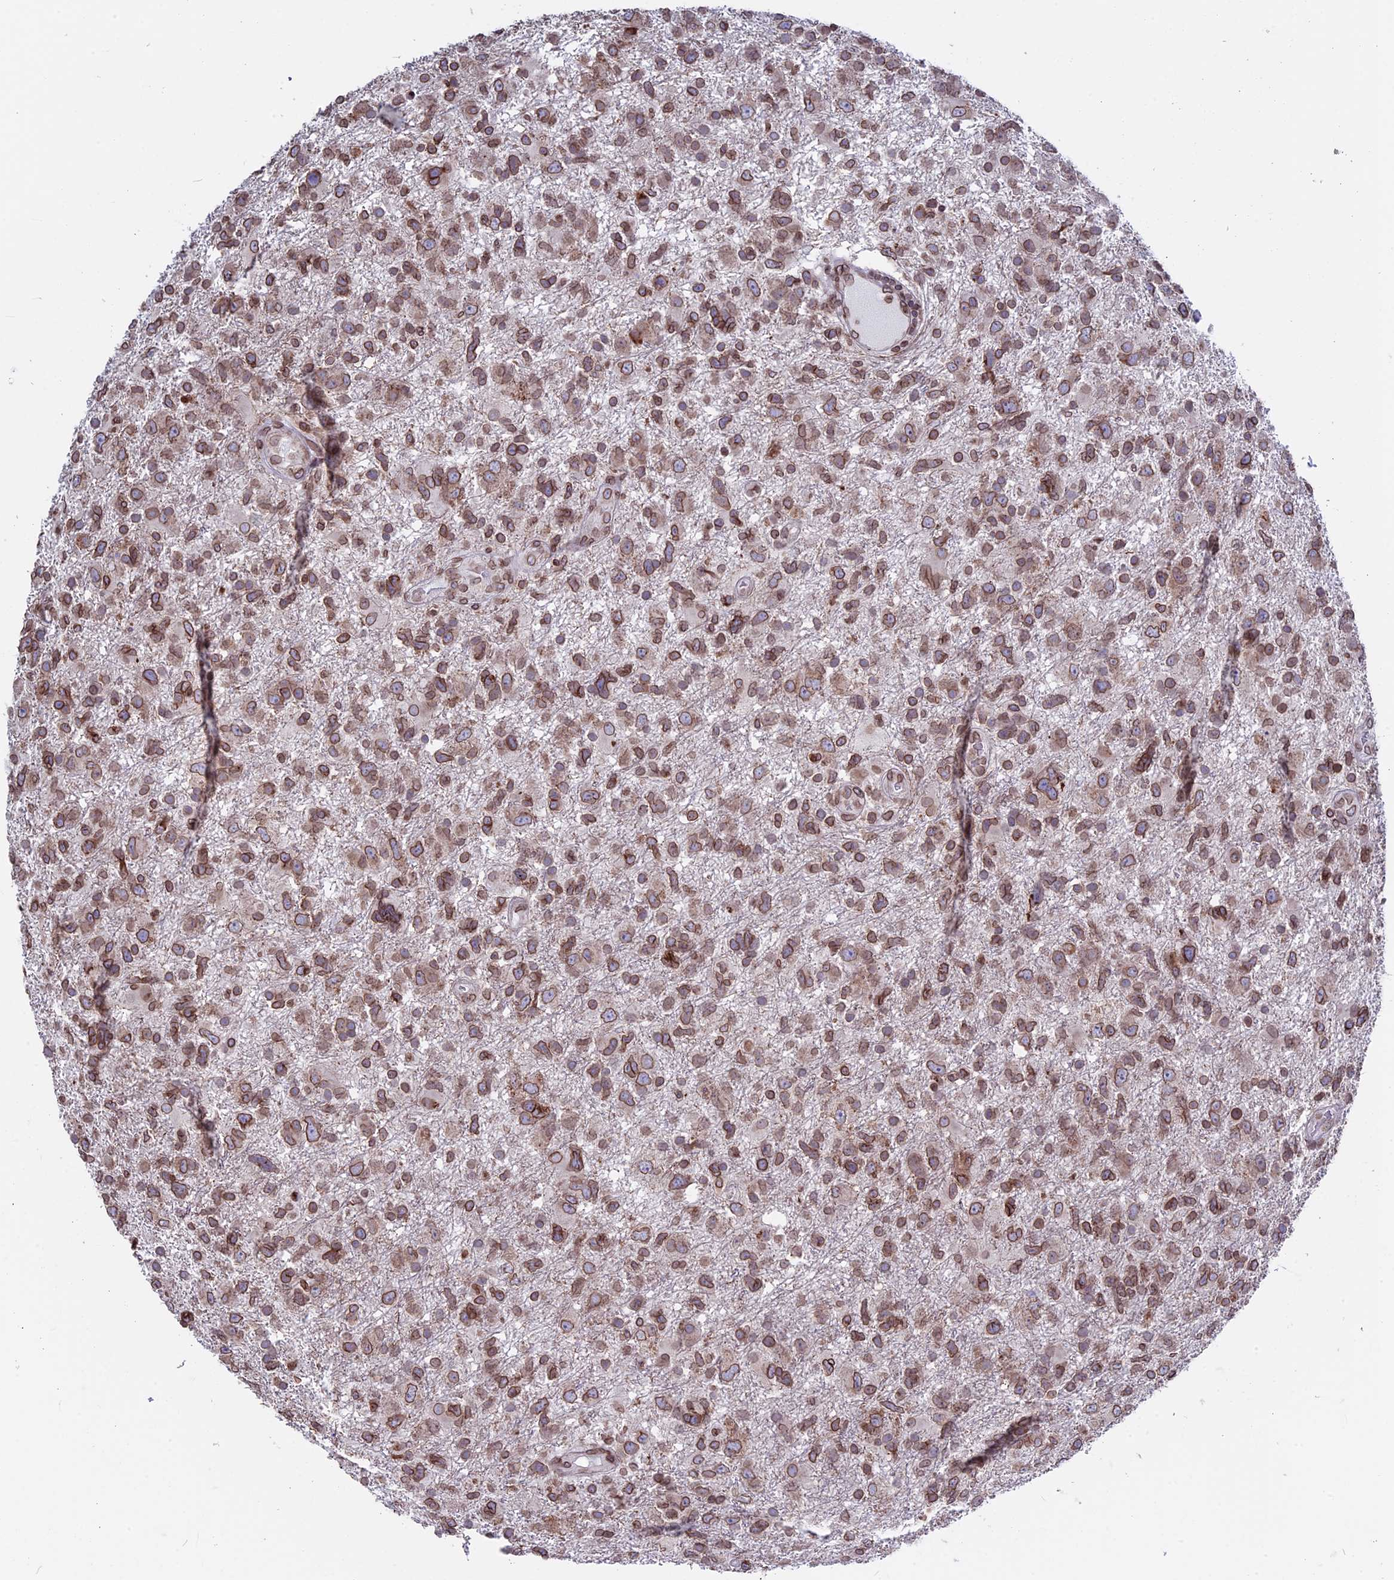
{"staining": {"intensity": "moderate", "quantity": ">75%", "location": "cytoplasmic/membranous,nuclear"}, "tissue": "glioma", "cell_type": "Tumor cells", "image_type": "cancer", "snomed": [{"axis": "morphology", "description": "Glioma, malignant, High grade"}, {"axis": "topography", "description": "Brain"}], "caption": "Immunohistochemical staining of glioma displays medium levels of moderate cytoplasmic/membranous and nuclear positivity in approximately >75% of tumor cells.", "gene": "PTCHD4", "patient": {"sex": "male", "age": 61}}